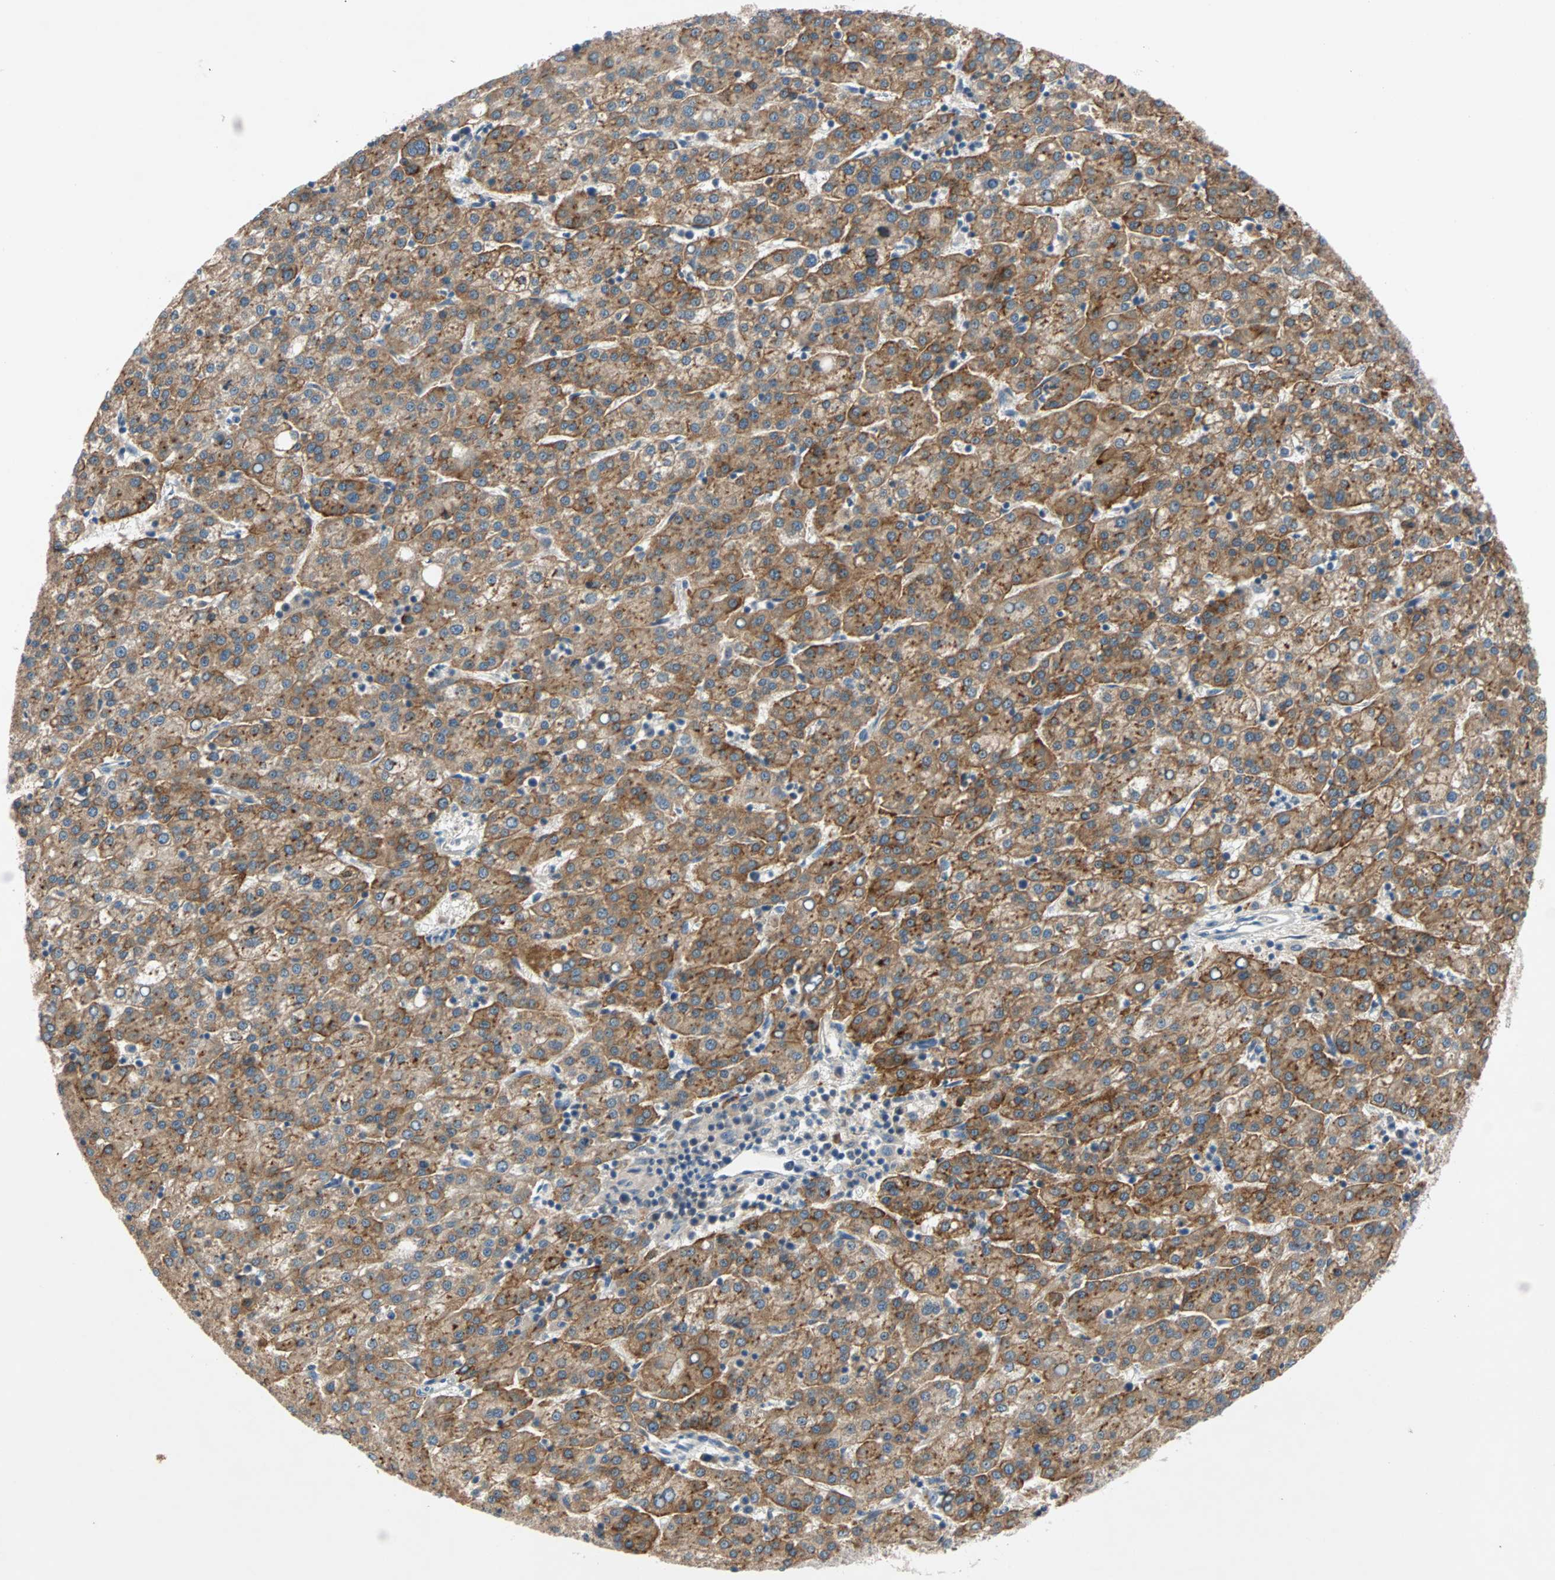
{"staining": {"intensity": "moderate", "quantity": ">75%", "location": "cytoplasmic/membranous"}, "tissue": "liver cancer", "cell_type": "Tumor cells", "image_type": "cancer", "snomed": [{"axis": "morphology", "description": "Carcinoma, Hepatocellular, NOS"}, {"axis": "topography", "description": "Liver"}], "caption": "Brown immunohistochemical staining in liver cancer (hepatocellular carcinoma) displays moderate cytoplasmic/membranous expression in about >75% of tumor cells.", "gene": "MAP4K1", "patient": {"sex": "female", "age": 58}}